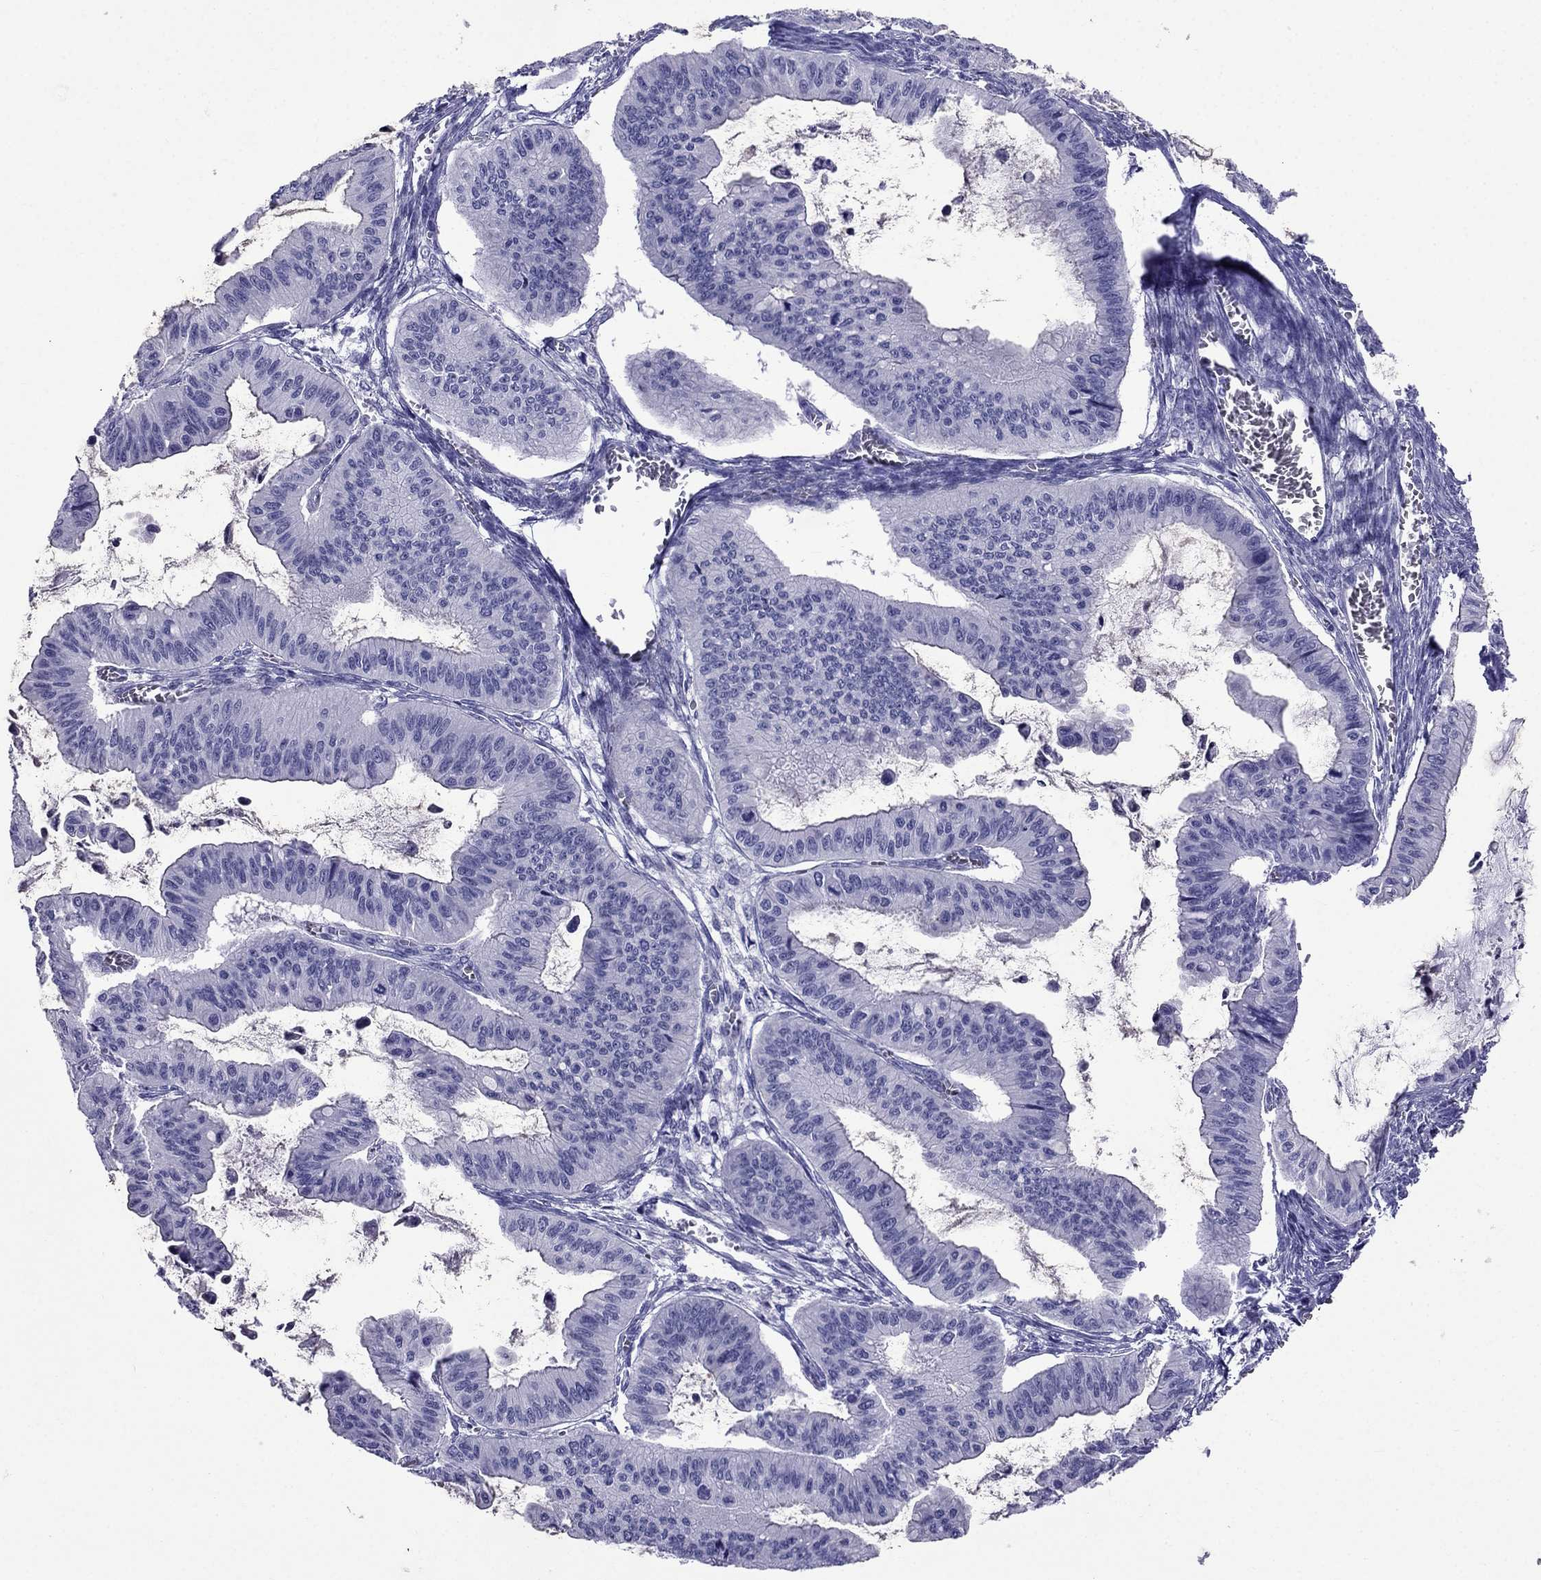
{"staining": {"intensity": "negative", "quantity": "none", "location": "none"}, "tissue": "ovarian cancer", "cell_type": "Tumor cells", "image_type": "cancer", "snomed": [{"axis": "morphology", "description": "Cystadenocarcinoma, mucinous, NOS"}, {"axis": "topography", "description": "Ovary"}], "caption": "The histopathology image exhibits no significant expression in tumor cells of ovarian mucinous cystadenocarcinoma.", "gene": "ARR3", "patient": {"sex": "female", "age": 72}}